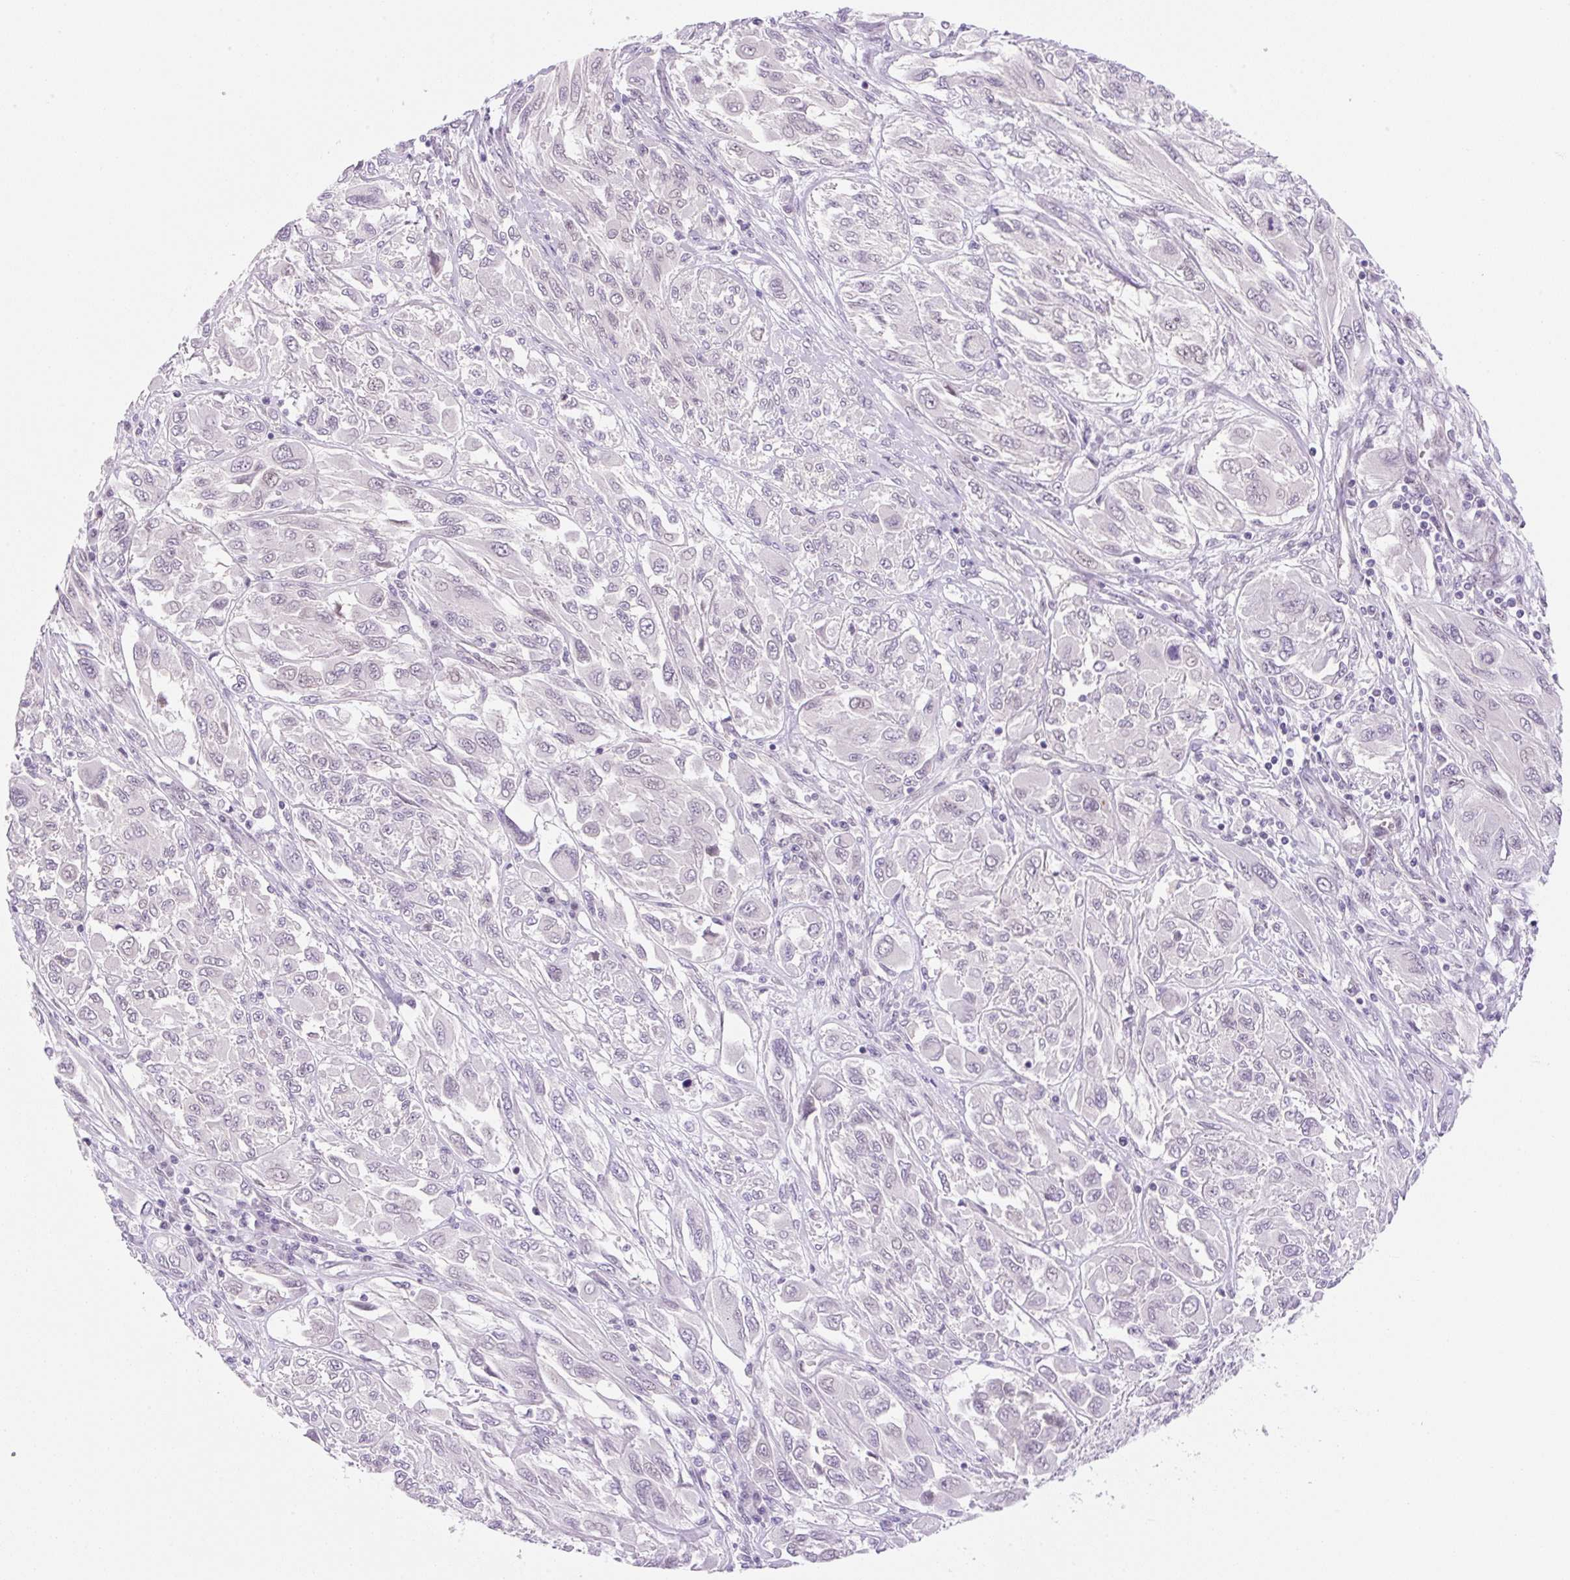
{"staining": {"intensity": "negative", "quantity": "none", "location": "none"}, "tissue": "melanoma", "cell_type": "Tumor cells", "image_type": "cancer", "snomed": [{"axis": "morphology", "description": "Malignant melanoma, NOS"}, {"axis": "topography", "description": "Skin"}], "caption": "The micrograph exhibits no significant positivity in tumor cells of melanoma. The staining is performed using DAB brown chromogen with nuclei counter-stained in using hematoxylin.", "gene": "SYNE3", "patient": {"sex": "female", "age": 91}}